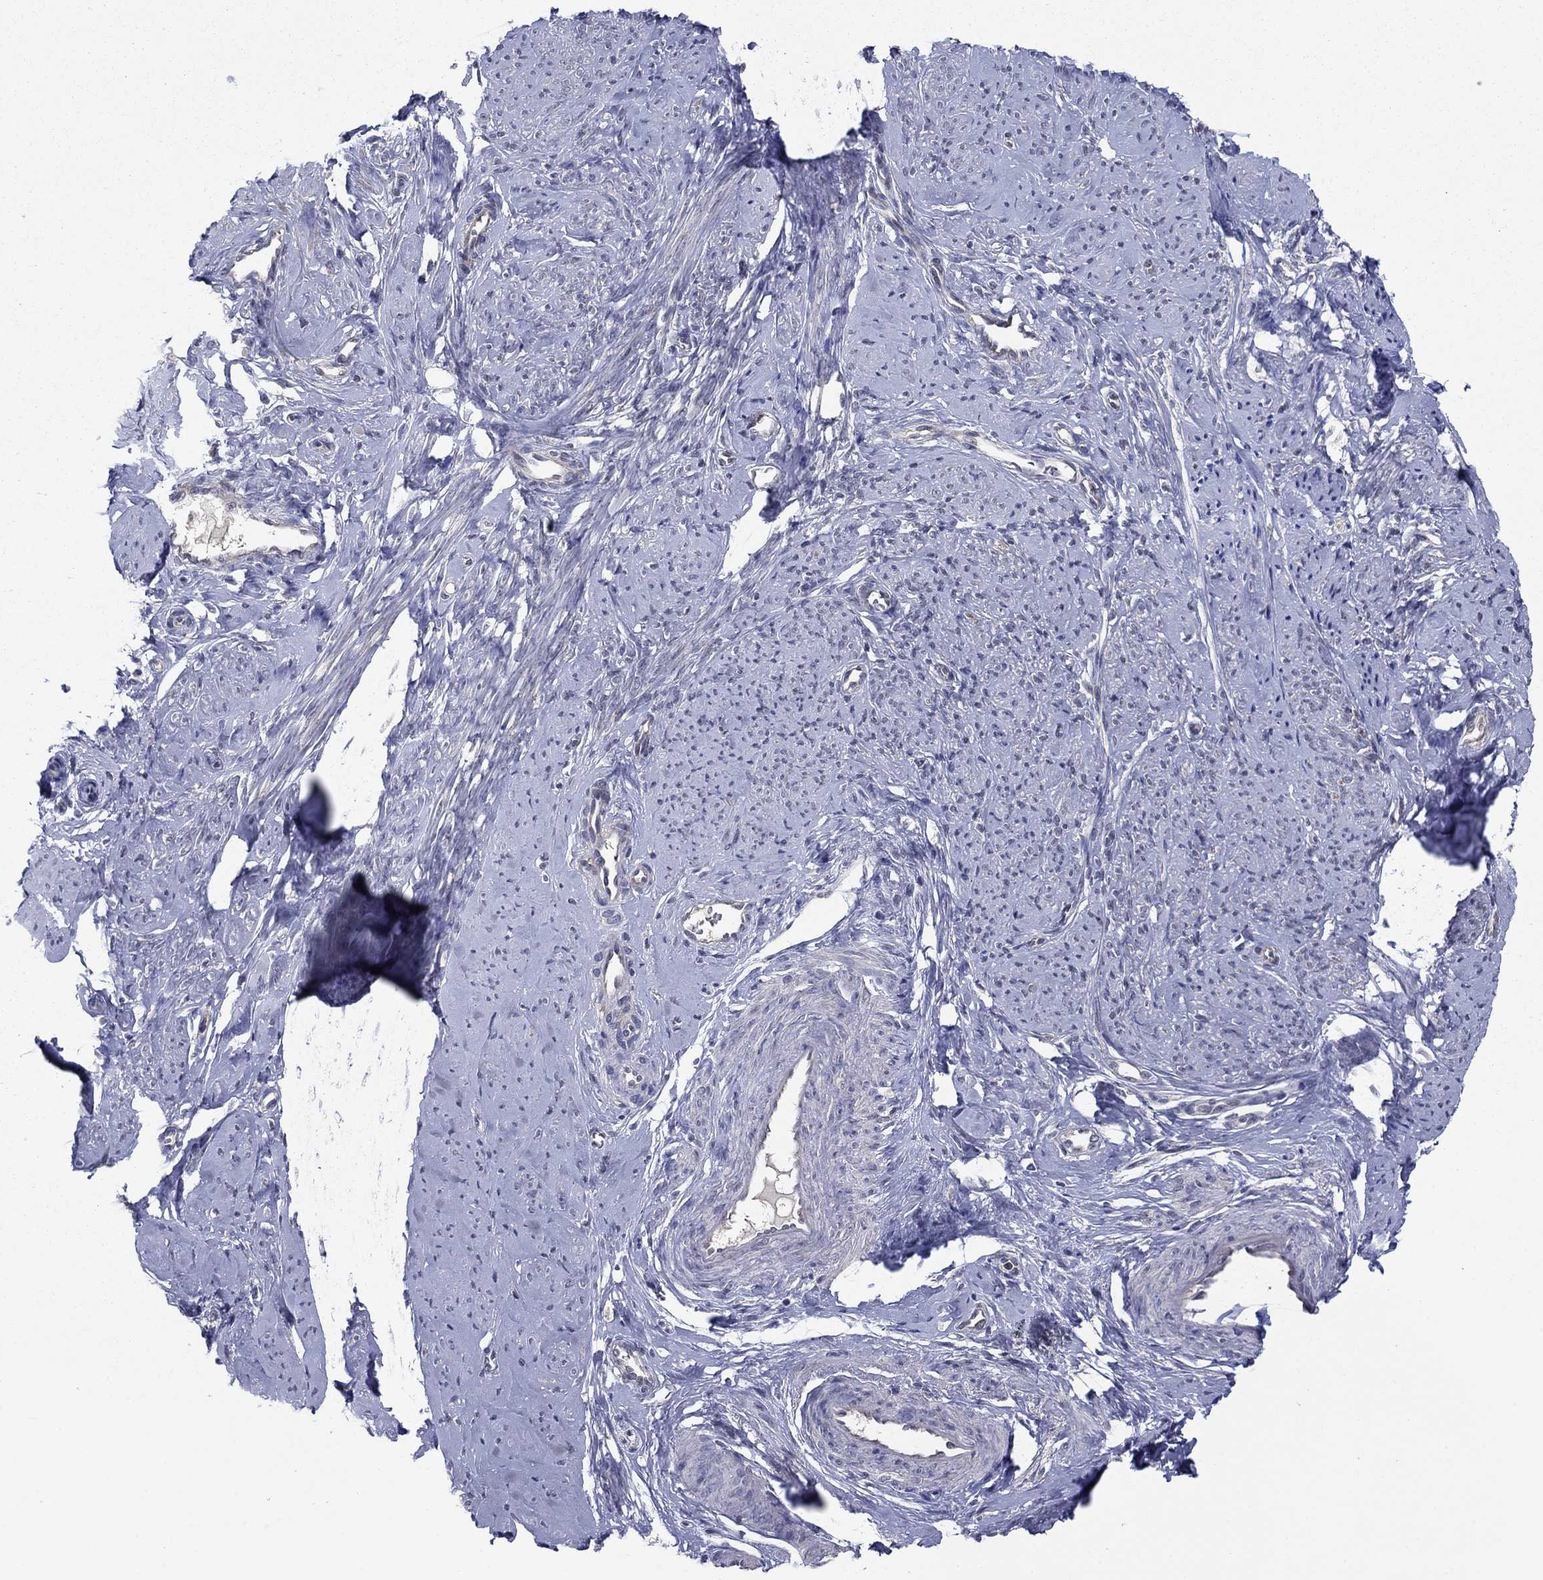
{"staining": {"intensity": "negative", "quantity": "none", "location": "none"}, "tissue": "smooth muscle", "cell_type": "Smooth muscle cells", "image_type": "normal", "snomed": [{"axis": "morphology", "description": "Normal tissue, NOS"}, {"axis": "topography", "description": "Smooth muscle"}], "caption": "Image shows no significant protein positivity in smooth muscle cells of unremarkable smooth muscle.", "gene": "GRHPR", "patient": {"sex": "female", "age": 48}}